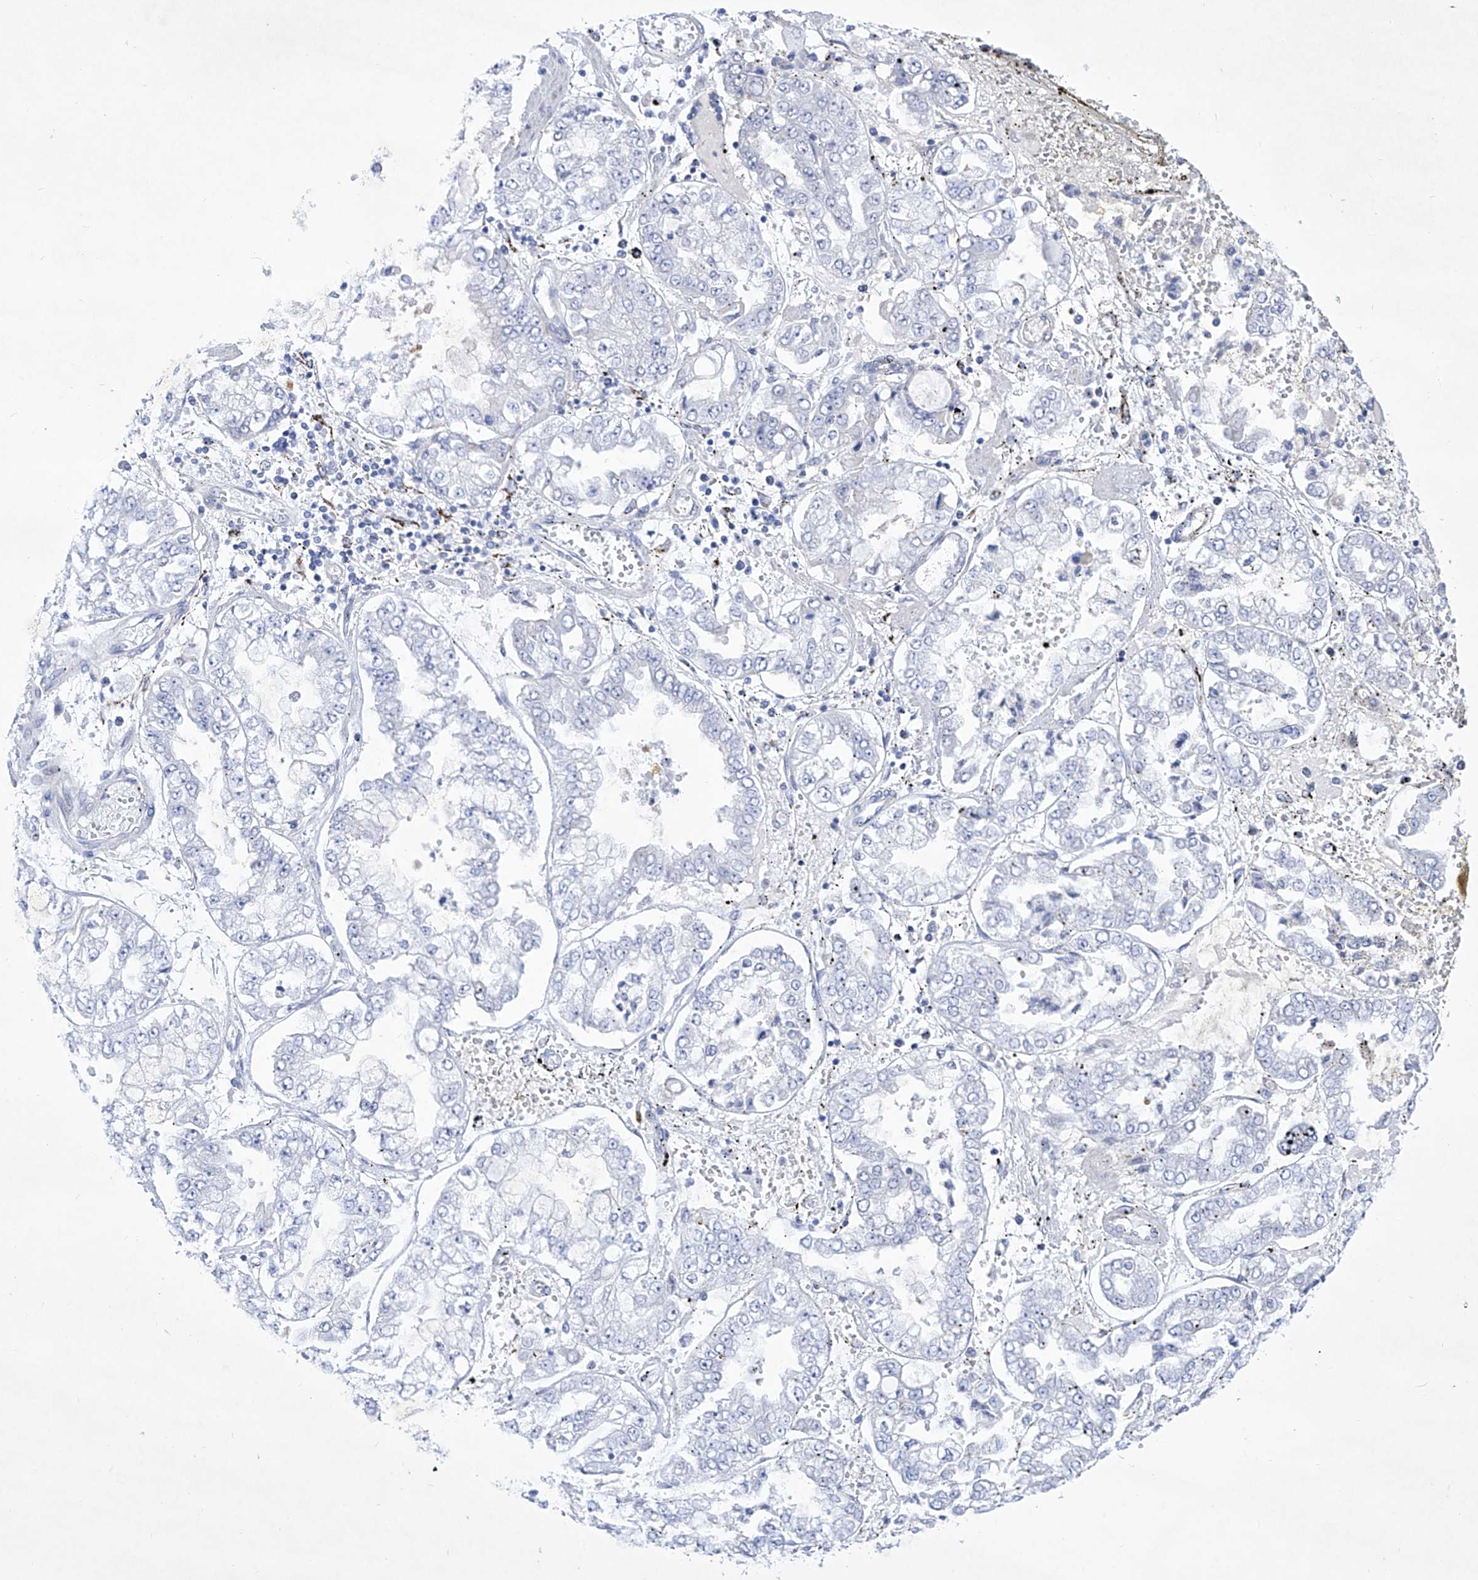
{"staining": {"intensity": "negative", "quantity": "none", "location": "none"}, "tissue": "stomach cancer", "cell_type": "Tumor cells", "image_type": "cancer", "snomed": [{"axis": "morphology", "description": "Adenocarcinoma, NOS"}, {"axis": "topography", "description": "Stomach"}], "caption": "Immunohistochemical staining of human stomach cancer reveals no significant expression in tumor cells.", "gene": "C1orf87", "patient": {"sex": "male", "age": 76}}